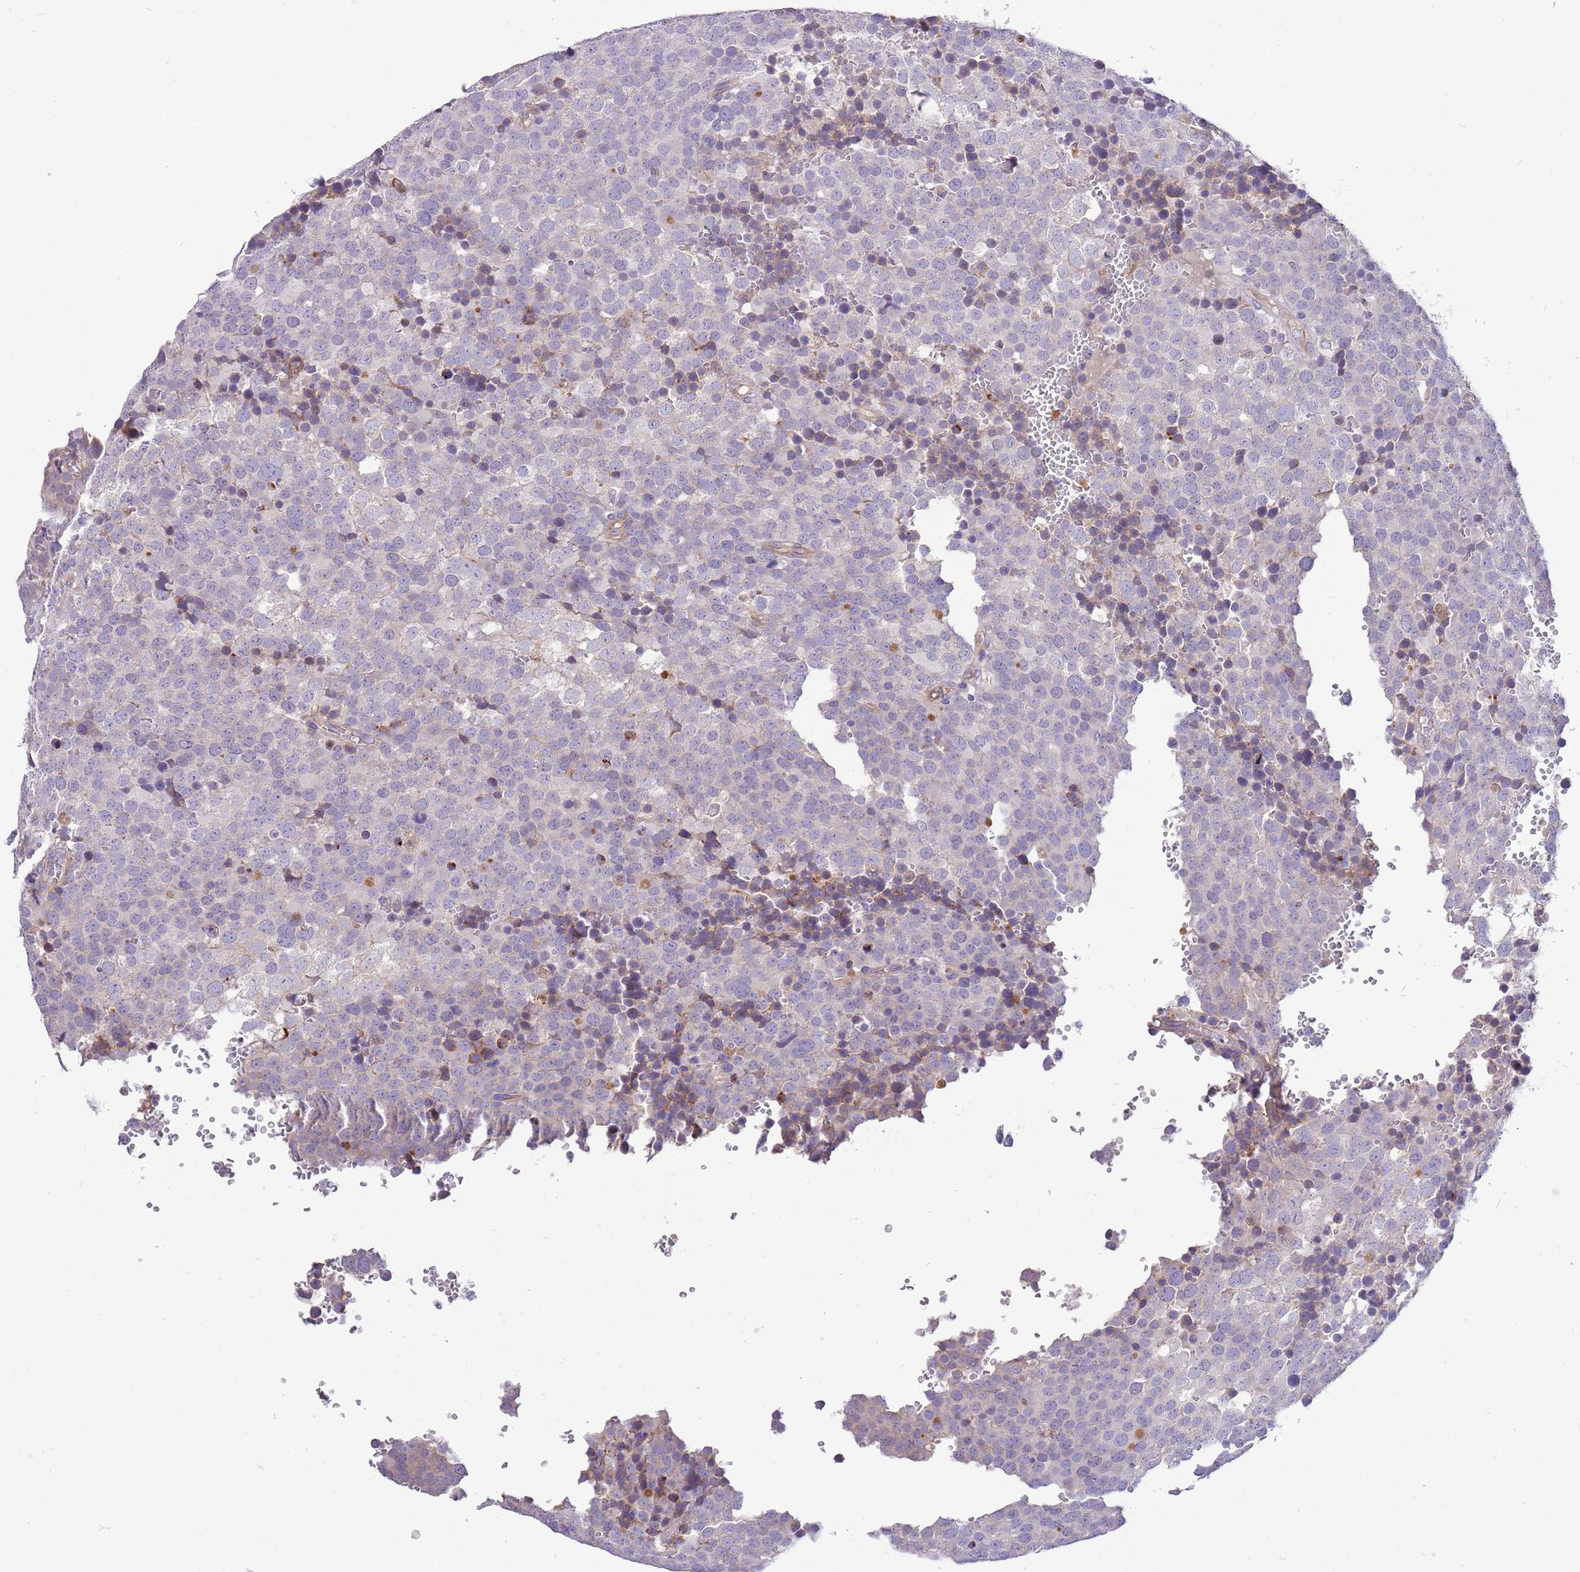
{"staining": {"intensity": "negative", "quantity": "none", "location": "none"}, "tissue": "testis cancer", "cell_type": "Tumor cells", "image_type": "cancer", "snomed": [{"axis": "morphology", "description": "Seminoma, NOS"}, {"axis": "topography", "description": "Testis"}], "caption": "This is an IHC photomicrograph of human testis cancer (seminoma). There is no expression in tumor cells.", "gene": "NTN4", "patient": {"sex": "male", "age": 71}}